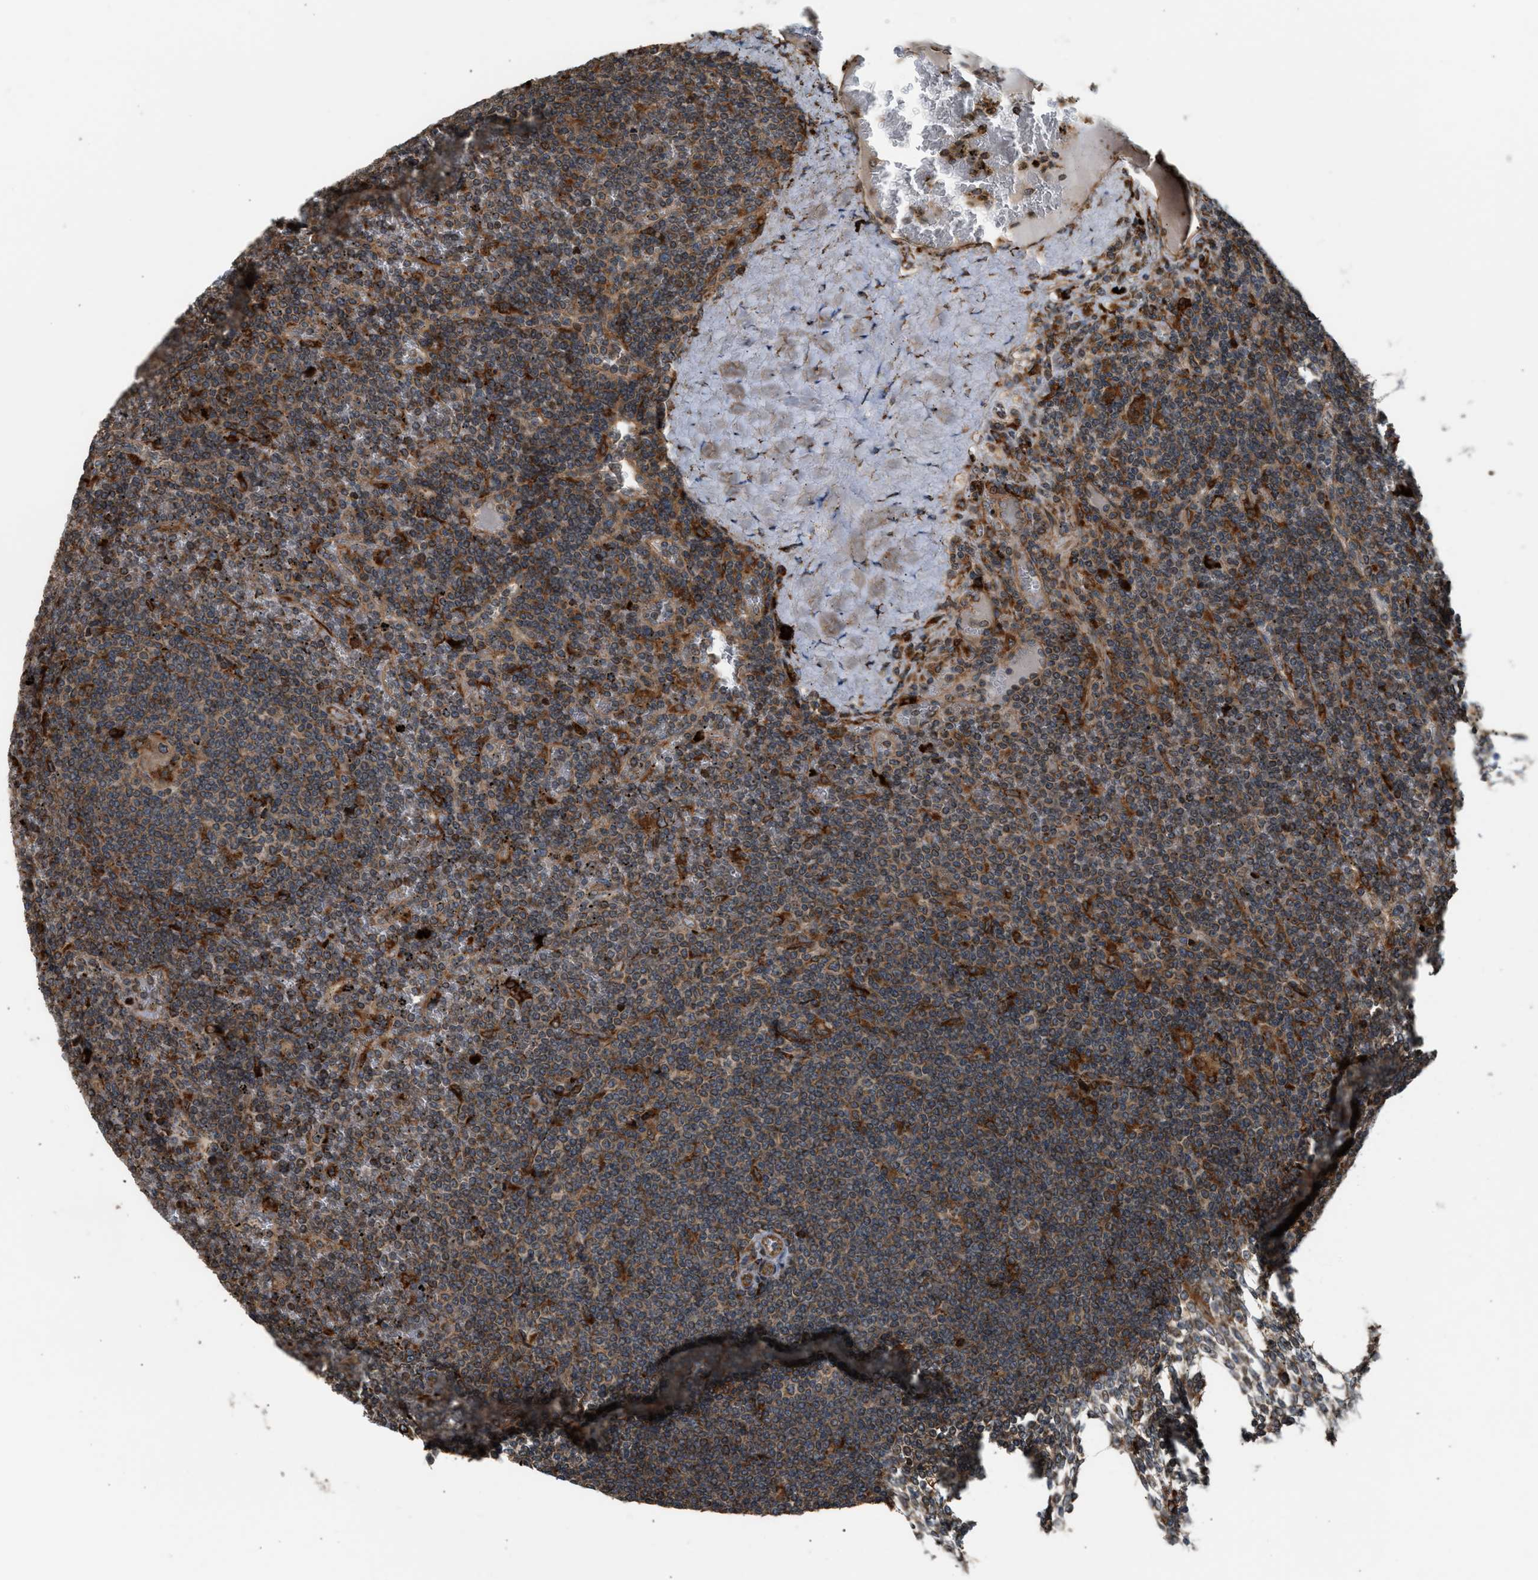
{"staining": {"intensity": "moderate", "quantity": "25%-75%", "location": "cytoplasmic/membranous"}, "tissue": "lymphoma", "cell_type": "Tumor cells", "image_type": "cancer", "snomed": [{"axis": "morphology", "description": "Malignant lymphoma, non-Hodgkin's type, Low grade"}, {"axis": "topography", "description": "Spleen"}], "caption": "Moderate cytoplasmic/membranous staining for a protein is identified in about 25%-75% of tumor cells of lymphoma using IHC.", "gene": "BAIAP2L1", "patient": {"sex": "female", "age": 19}}